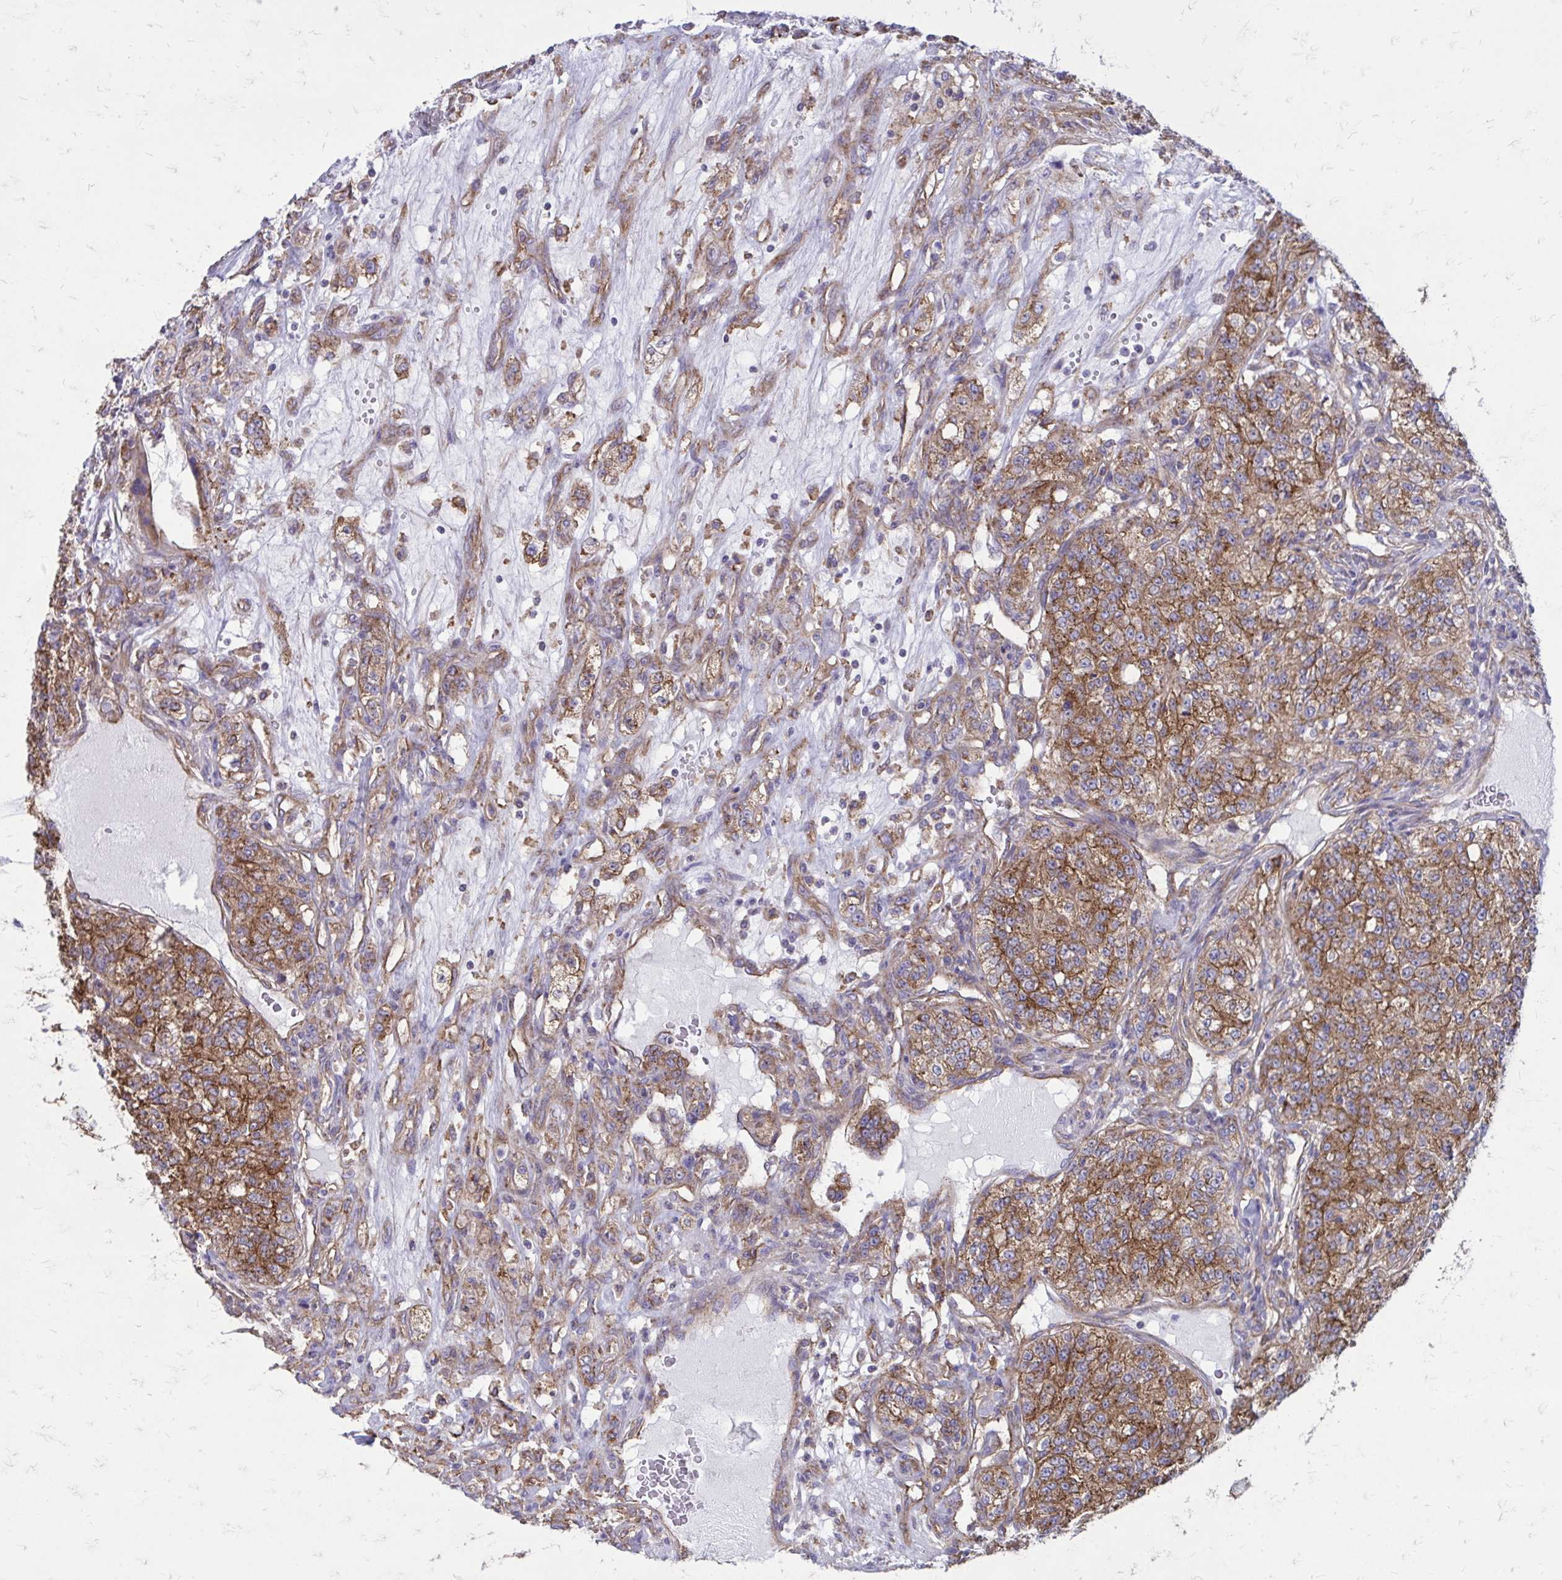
{"staining": {"intensity": "moderate", "quantity": ">75%", "location": "cytoplasmic/membranous"}, "tissue": "renal cancer", "cell_type": "Tumor cells", "image_type": "cancer", "snomed": [{"axis": "morphology", "description": "Adenocarcinoma, NOS"}, {"axis": "topography", "description": "Kidney"}], "caption": "Adenocarcinoma (renal) tissue exhibits moderate cytoplasmic/membranous expression in about >75% of tumor cells, visualized by immunohistochemistry. The staining was performed using DAB (3,3'-diaminobenzidine) to visualize the protein expression in brown, while the nuclei were stained in blue with hematoxylin (Magnification: 20x).", "gene": "CLTA", "patient": {"sex": "female", "age": 63}}